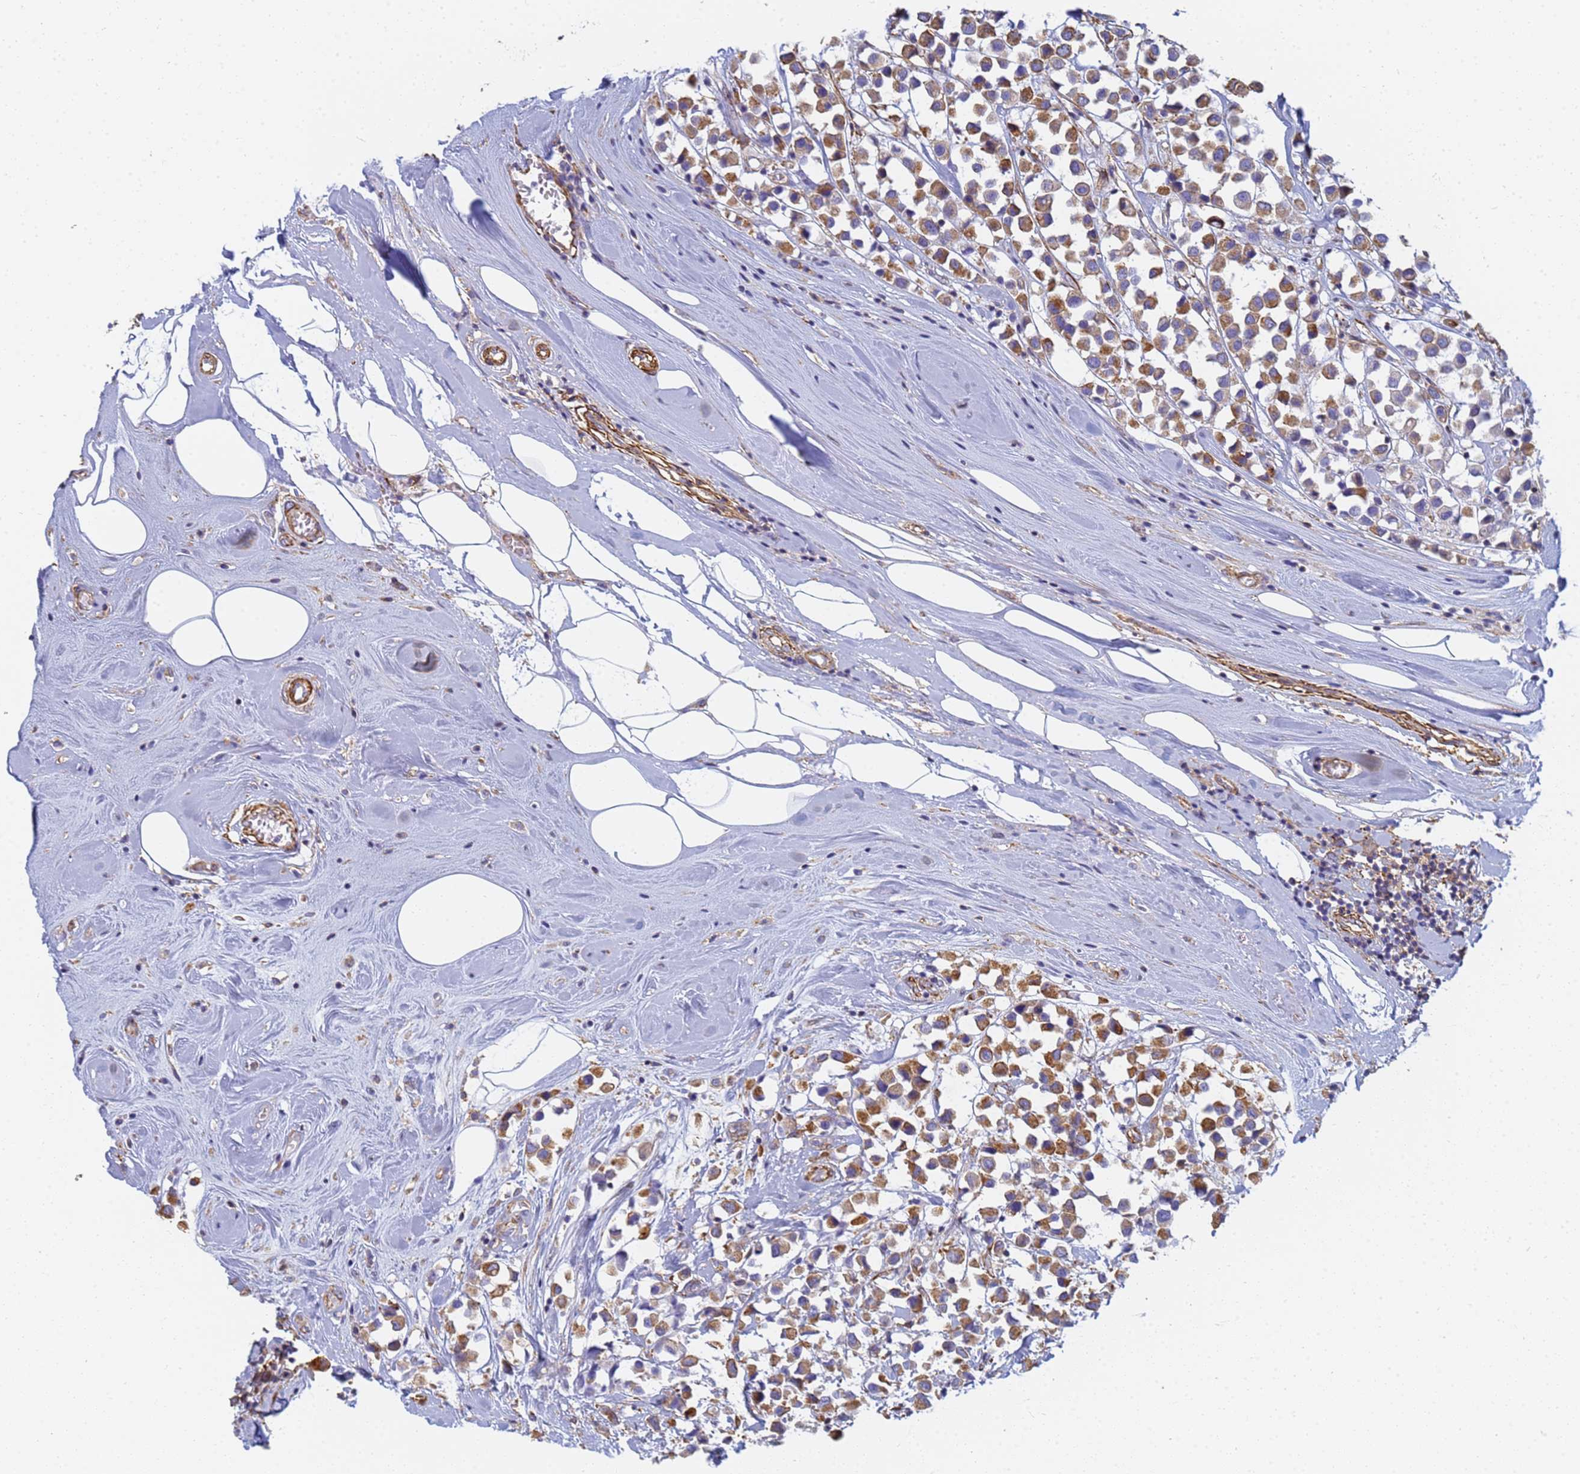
{"staining": {"intensity": "moderate", "quantity": "25%-75%", "location": "cytoplasmic/membranous"}, "tissue": "breast cancer", "cell_type": "Tumor cells", "image_type": "cancer", "snomed": [{"axis": "morphology", "description": "Duct carcinoma"}, {"axis": "topography", "description": "Breast"}], "caption": "Intraductal carcinoma (breast) was stained to show a protein in brown. There is medium levels of moderate cytoplasmic/membranous staining in about 25%-75% of tumor cells.", "gene": "TPM1", "patient": {"sex": "female", "age": 61}}